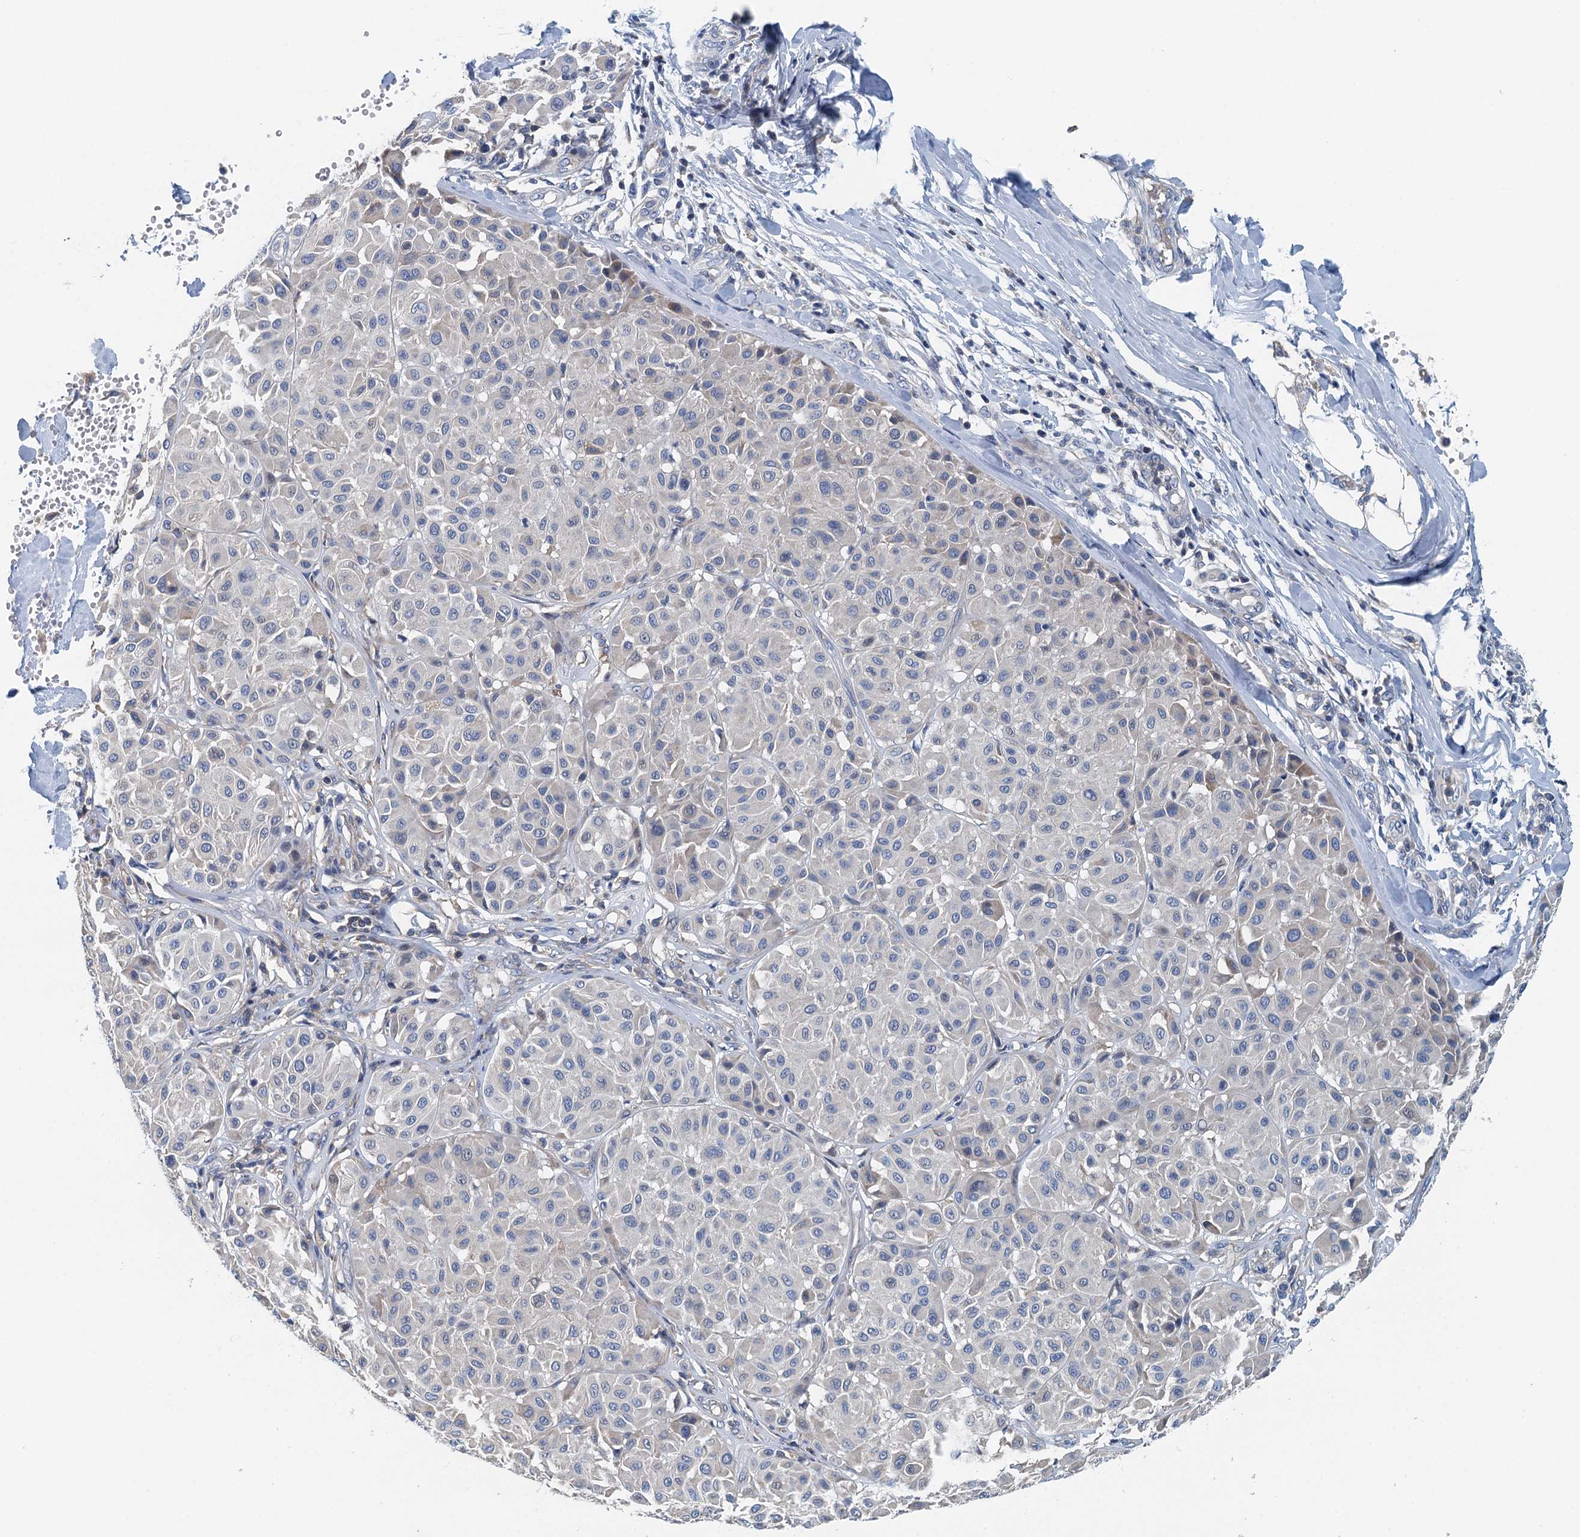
{"staining": {"intensity": "negative", "quantity": "none", "location": "none"}, "tissue": "melanoma", "cell_type": "Tumor cells", "image_type": "cancer", "snomed": [{"axis": "morphology", "description": "Malignant melanoma, Metastatic site"}, {"axis": "topography", "description": "Soft tissue"}], "caption": "Immunohistochemical staining of human melanoma reveals no significant positivity in tumor cells. Nuclei are stained in blue.", "gene": "PPP1R14D", "patient": {"sex": "male", "age": 41}}